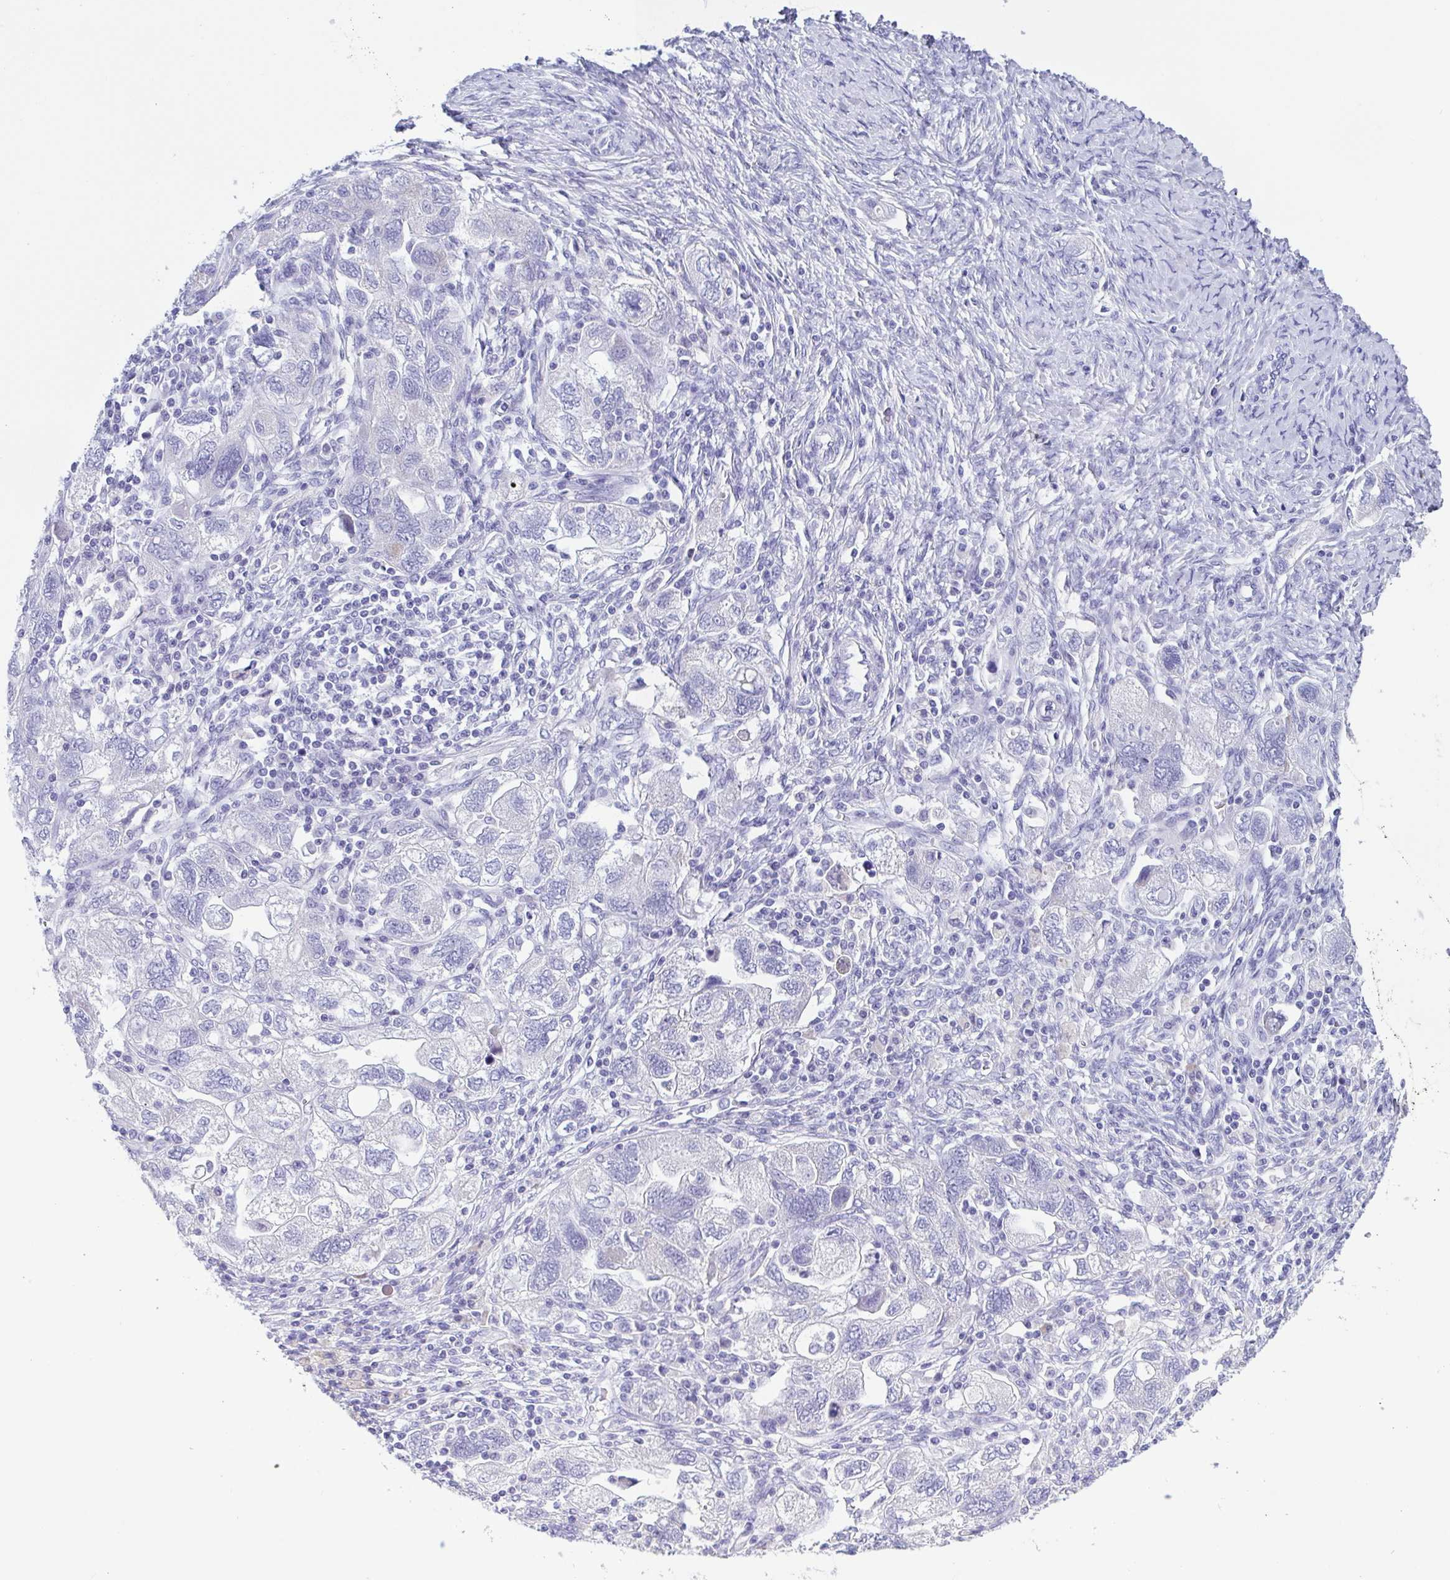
{"staining": {"intensity": "negative", "quantity": "none", "location": "none"}, "tissue": "ovarian cancer", "cell_type": "Tumor cells", "image_type": "cancer", "snomed": [{"axis": "morphology", "description": "Carcinoma, NOS"}, {"axis": "morphology", "description": "Cystadenocarcinoma, serous, NOS"}, {"axis": "topography", "description": "Ovary"}], "caption": "Immunohistochemistry (IHC) micrograph of serous cystadenocarcinoma (ovarian) stained for a protein (brown), which shows no expression in tumor cells.", "gene": "INAFM1", "patient": {"sex": "female", "age": 69}}